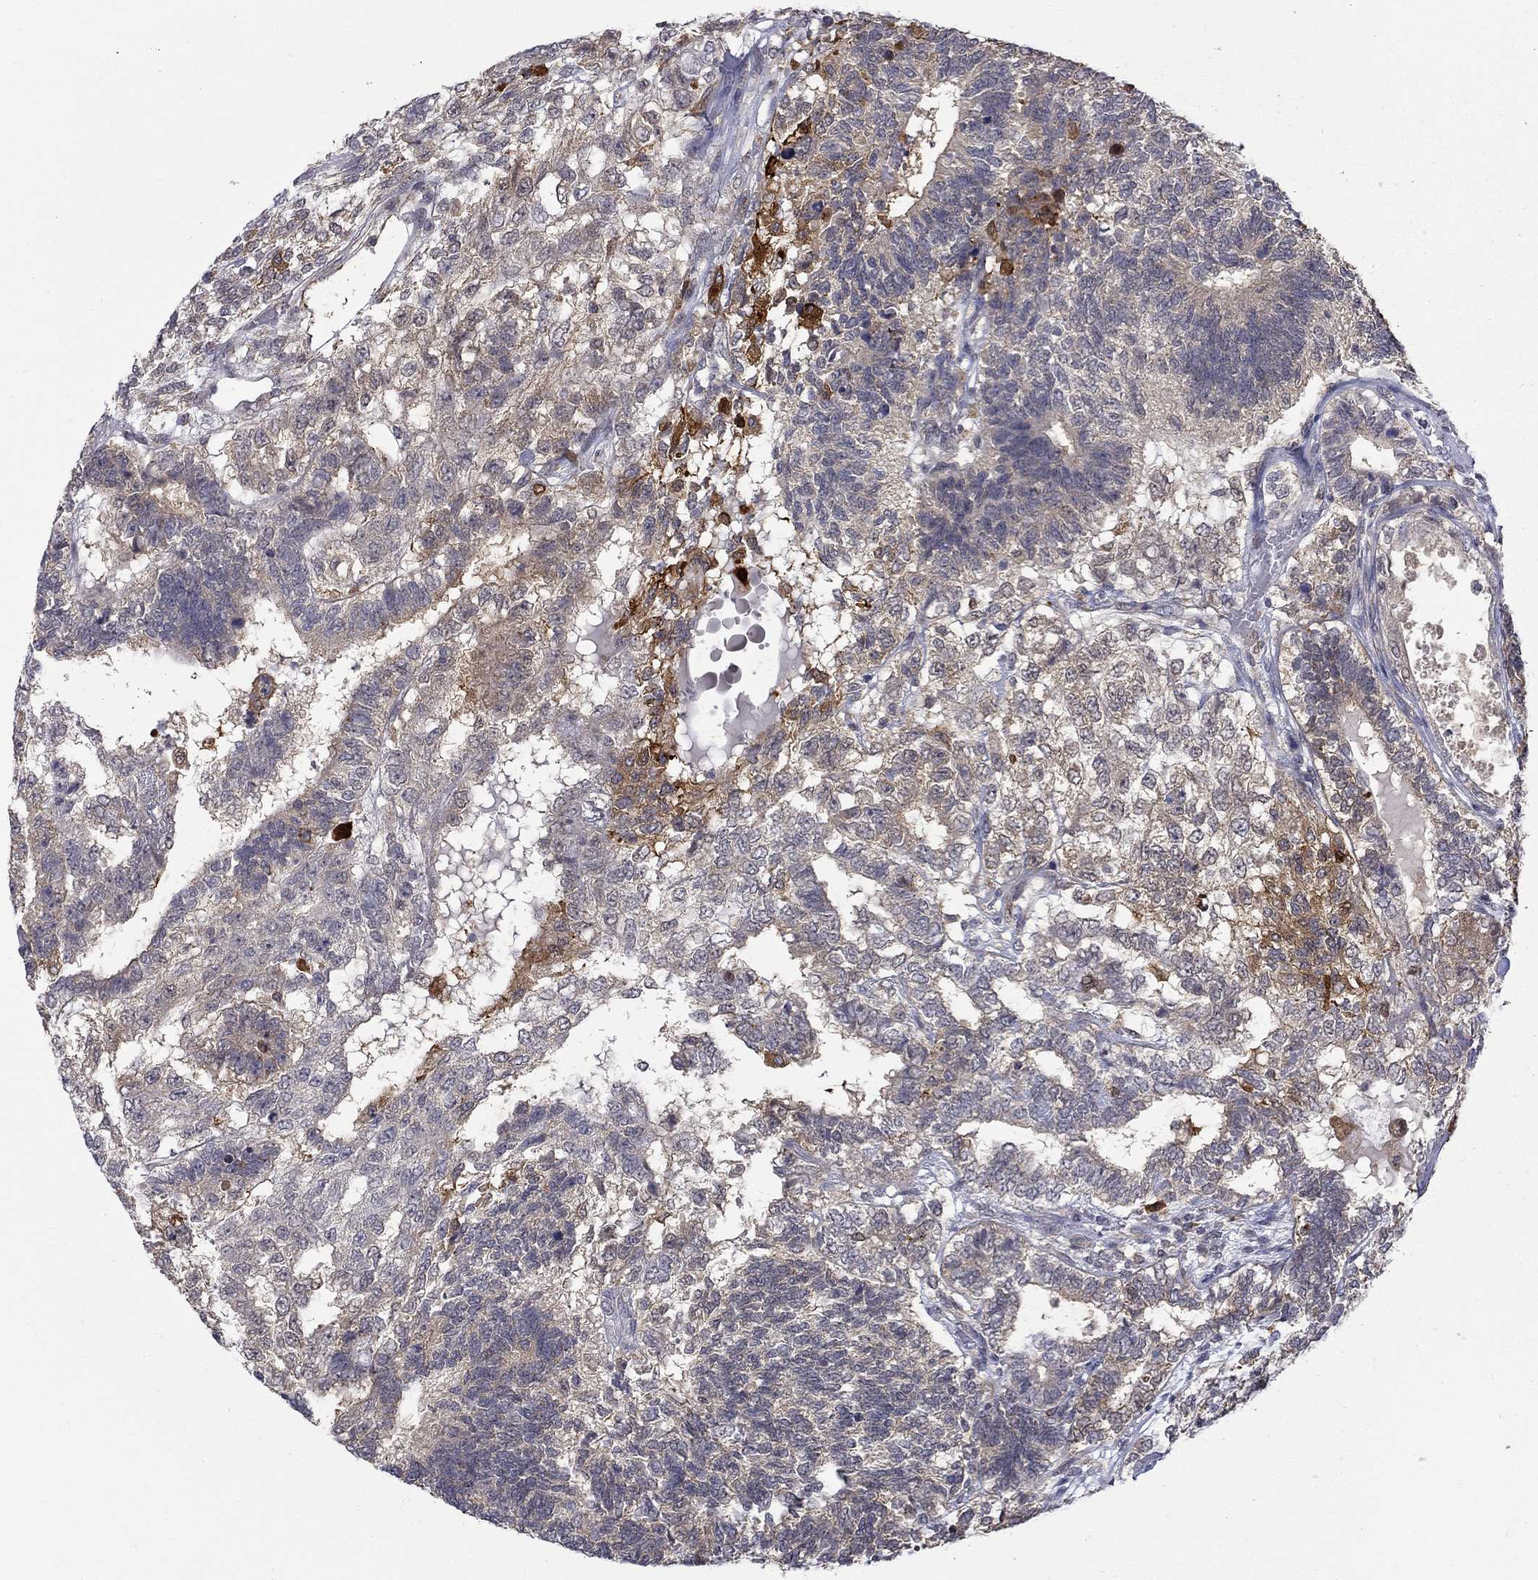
{"staining": {"intensity": "strong", "quantity": "<25%", "location": "cytoplasmic/membranous"}, "tissue": "testis cancer", "cell_type": "Tumor cells", "image_type": "cancer", "snomed": [{"axis": "morphology", "description": "Seminoma, NOS"}, {"axis": "morphology", "description": "Carcinoma, Embryonal, NOS"}, {"axis": "topography", "description": "Testis"}], "caption": "Protein staining of testis cancer tissue demonstrates strong cytoplasmic/membranous staining in approximately <25% of tumor cells.", "gene": "PCBP3", "patient": {"sex": "male", "age": 41}}